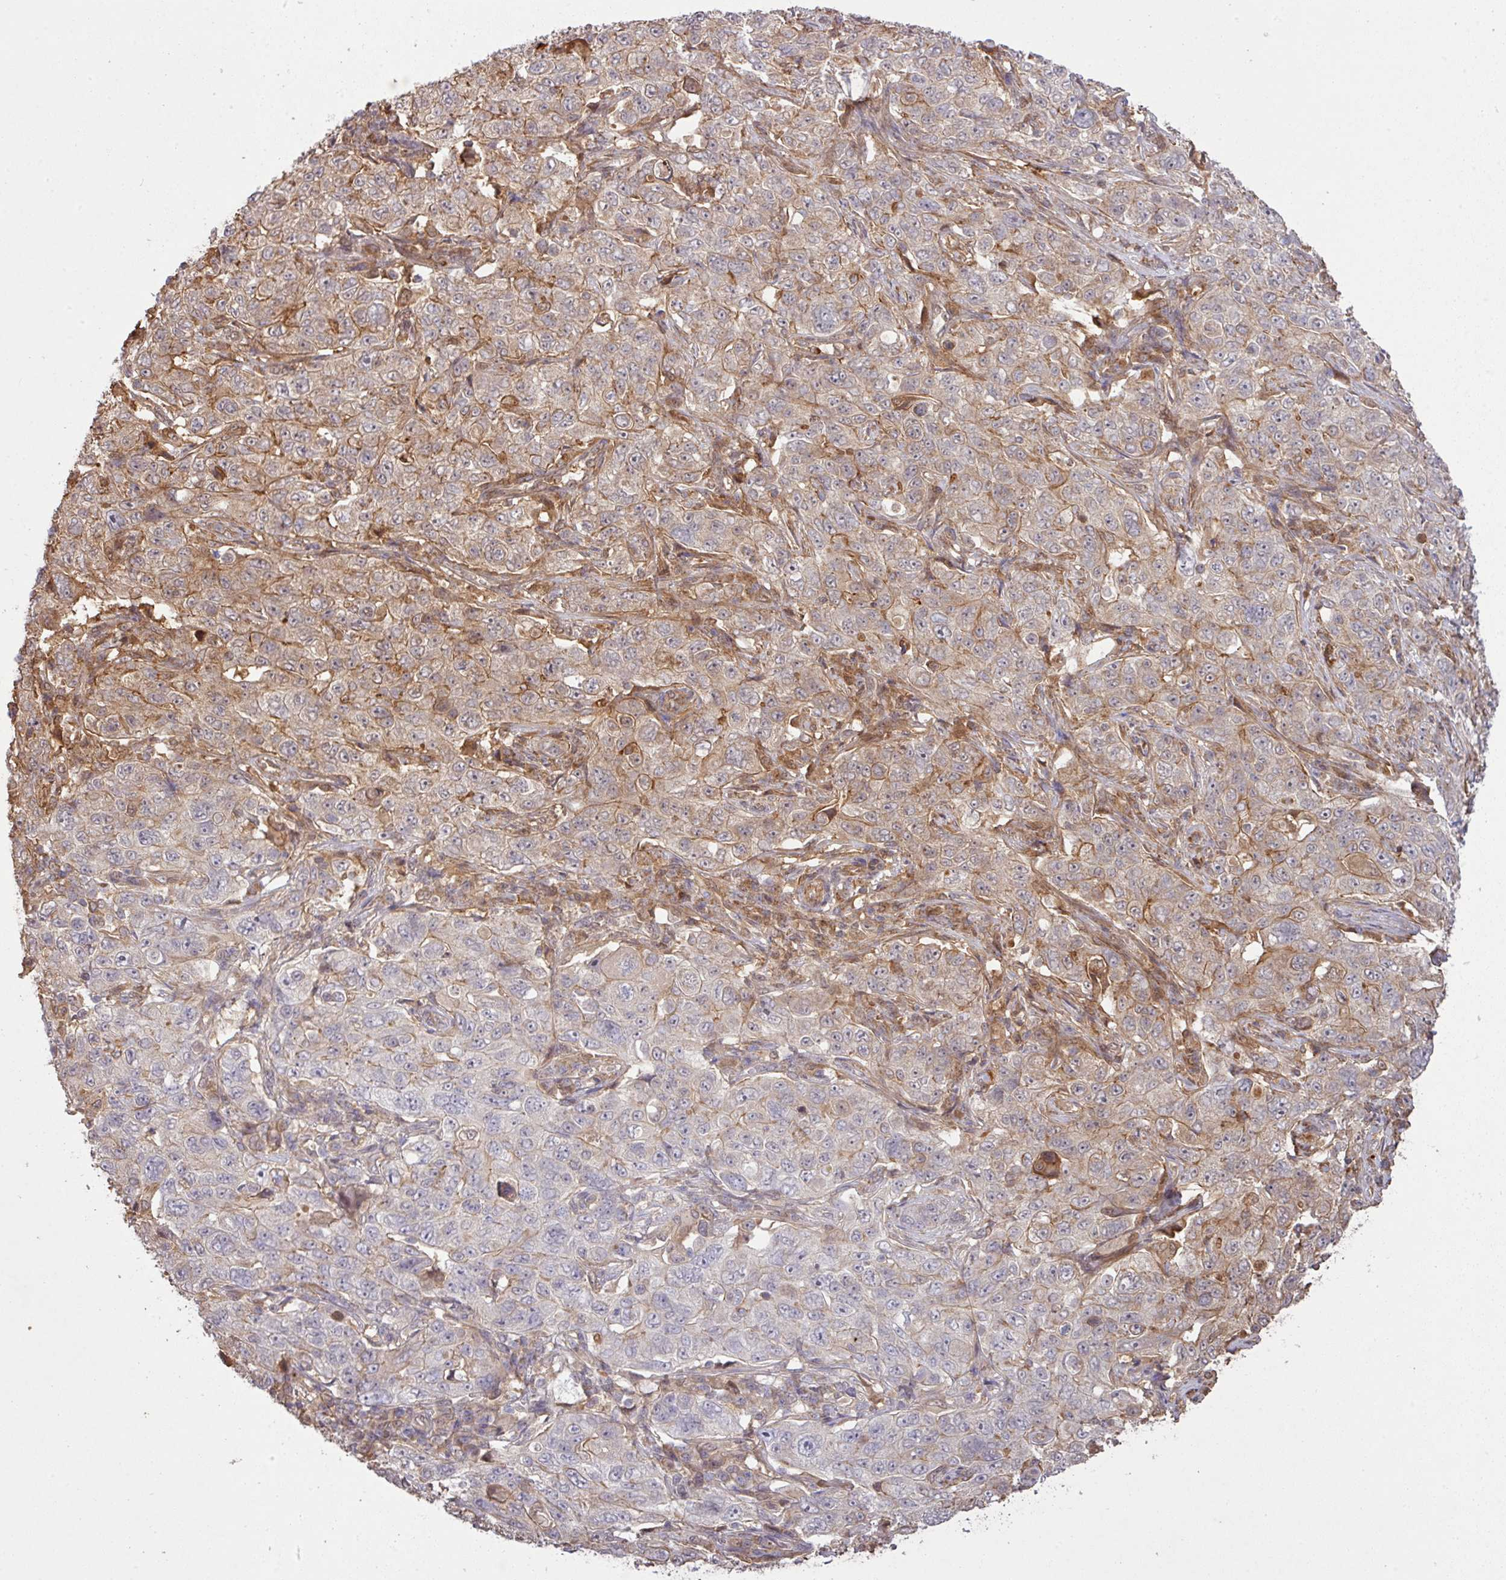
{"staining": {"intensity": "weak", "quantity": "<25%", "location": "cytoplasmic/membranous"}, "tissue": "pancreatic cancer", "cell_type": "Tumor cells", "image_type": "cancer", "snomed": [{"axis": "morphology", "description": "Adenocarcinoma, NOS"}, {"axis": "topography", "description": "Pancreas"}], "caption": "There is no significant expression in tumor cells of pancreatic adenocarcinoma.", "gene": "ARPIN", "patient": {"sex": "male", "age": 68}}